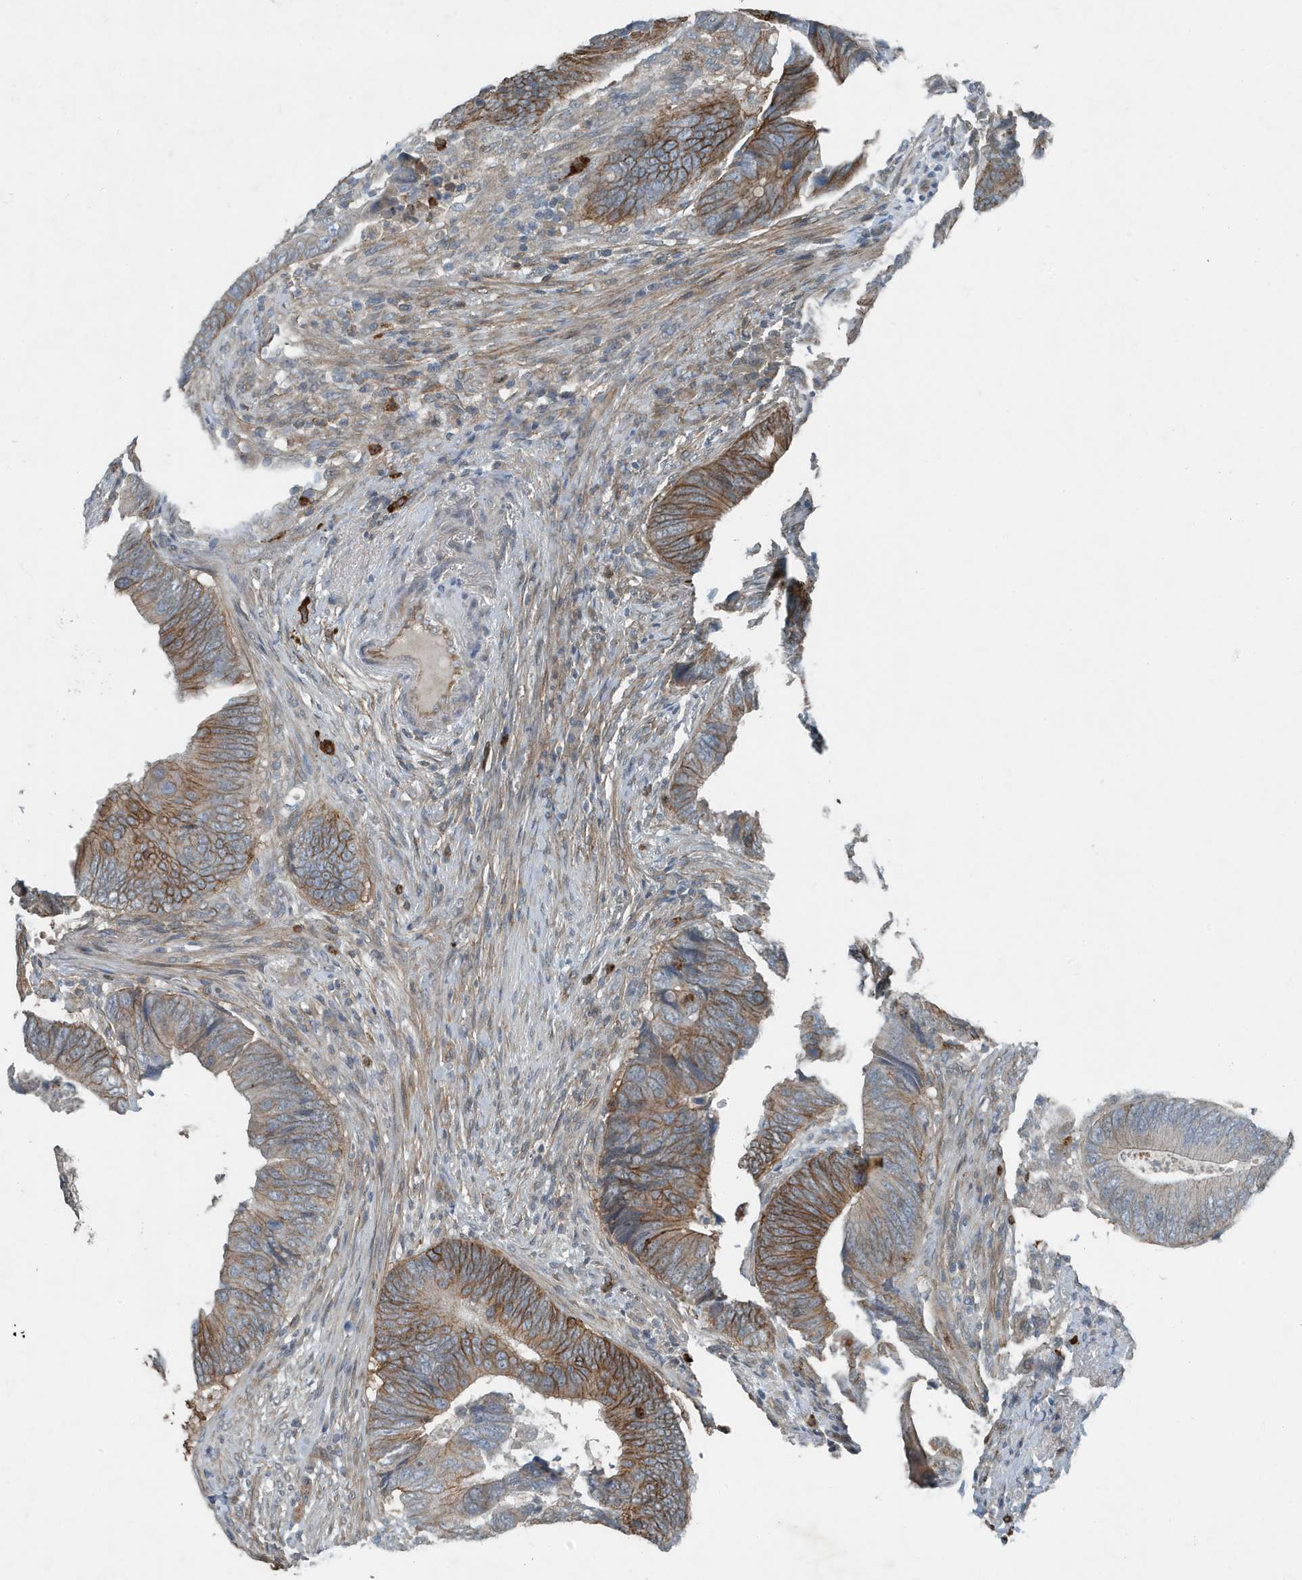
{"staining": {"intensity": "moderate", "quantity": "25%-75%", "location": "cytoplasmic/membranous"}, "tissue": "colorectal cancer", "cell_type": "Tumor cells", "image_type": "cancer", "snomed": [{"axis": "morphology", "description": "Normal tissue, NOS"}, {"axis": "morphology", "description": "Adenocarcinoma, NOS"}, {"axis": "topography", "description": "Colon"}], "caption": "This histopathology image shows colorectal cancer stained with immunohistochemistry (IHC) to label a protein in brown. The cytoplasmic/membranous of tumor cells show moderate positivity for the protein. Nuclei are counter-stained blue.", "gene": "DAPP1", "patient": {"sex": "male", "age": 56}}